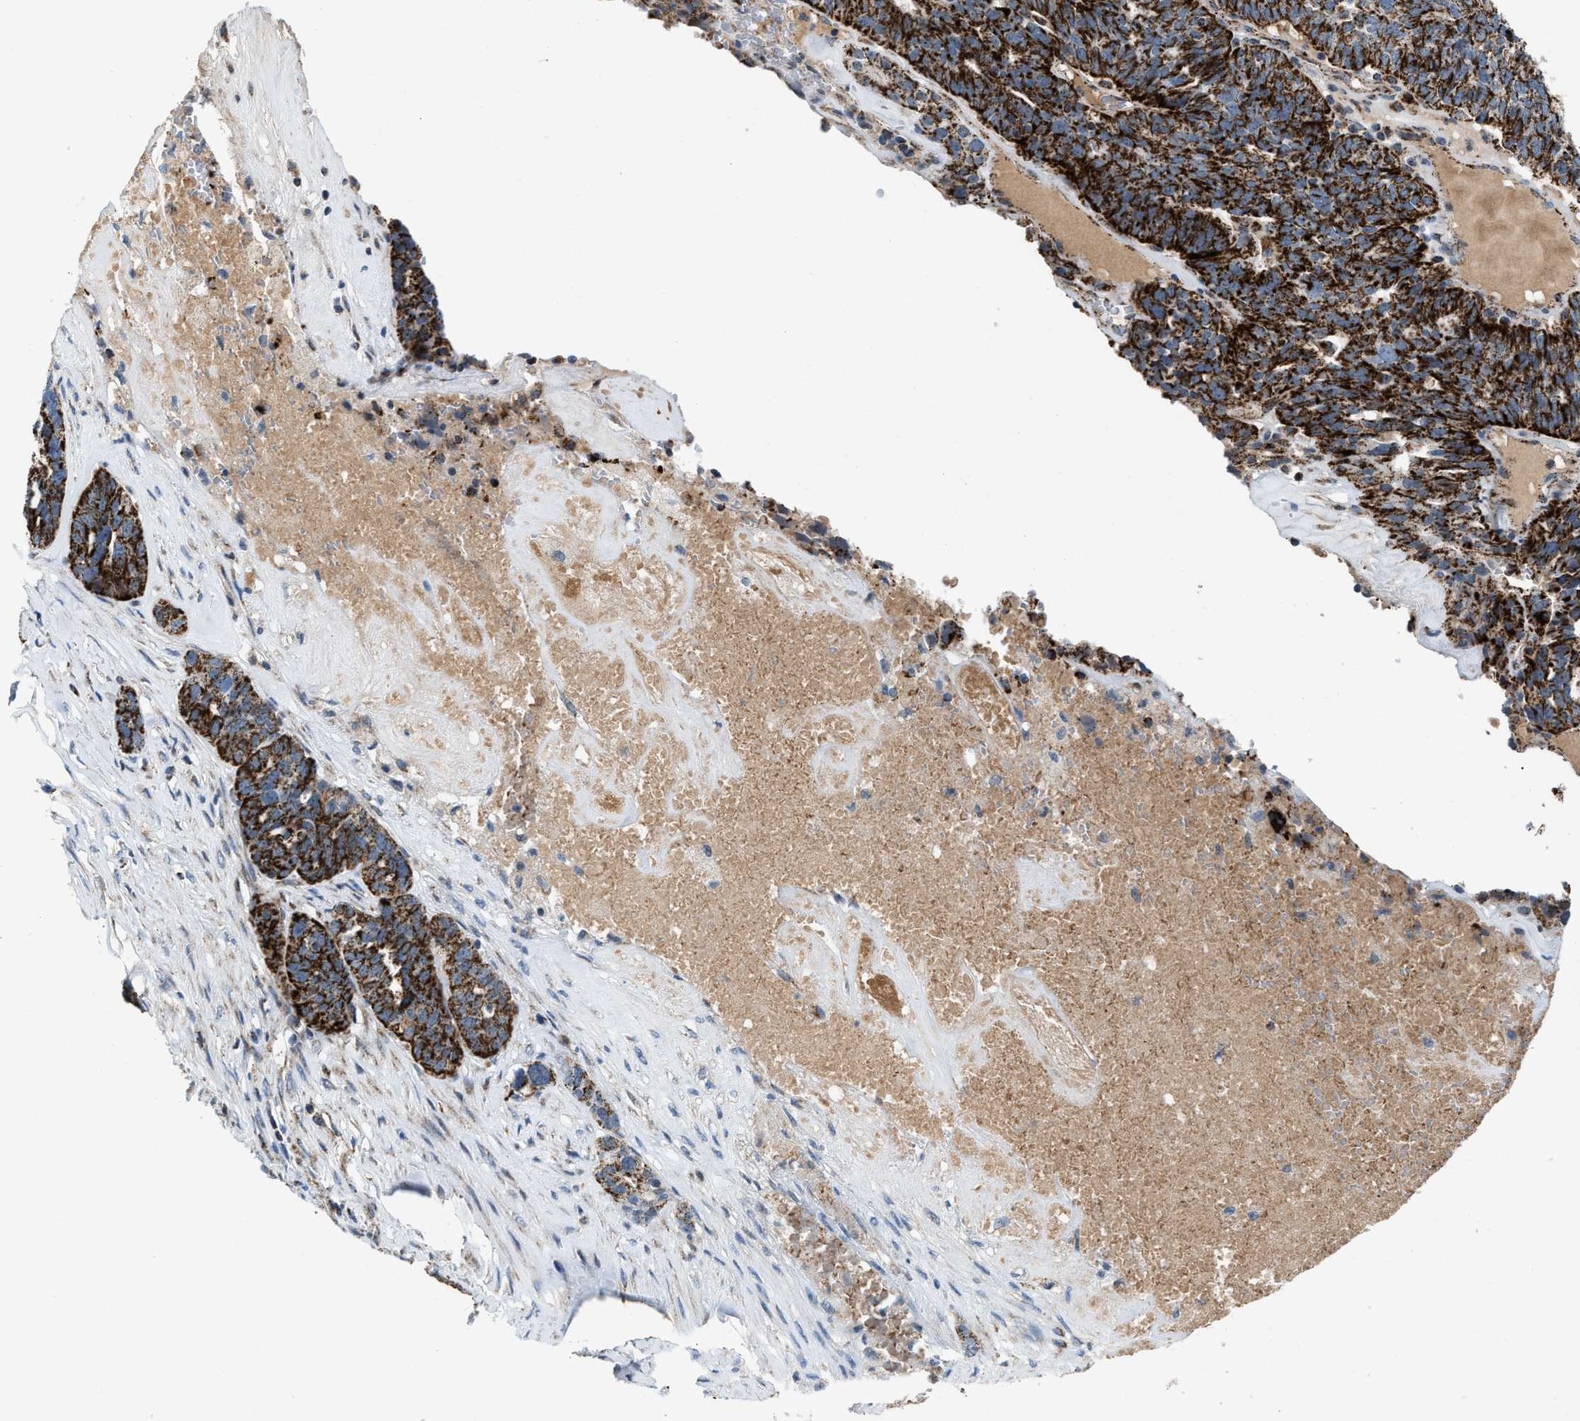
{"staining": {"intensity": "strong", "quantity": ">75%", "location": "cytoplasmic/membranous"}, "tissue": "ovarian cancer", "cell_type": "Tumor cells", "image_type": "cancer", "snomed": [{"axis": "morphology", "description": "Cystadenocarcinoma, serous, NOS"}, {"axis": "topography", "description": "Ovary"}], "caption": "Ovarian serous cystadenocarcinoma stained for a protein displays strong cytoplasmic/membranous positivity in tumor cells.", "gene": "PMPCA", "patient": {"sex": "female", "age": 59}}